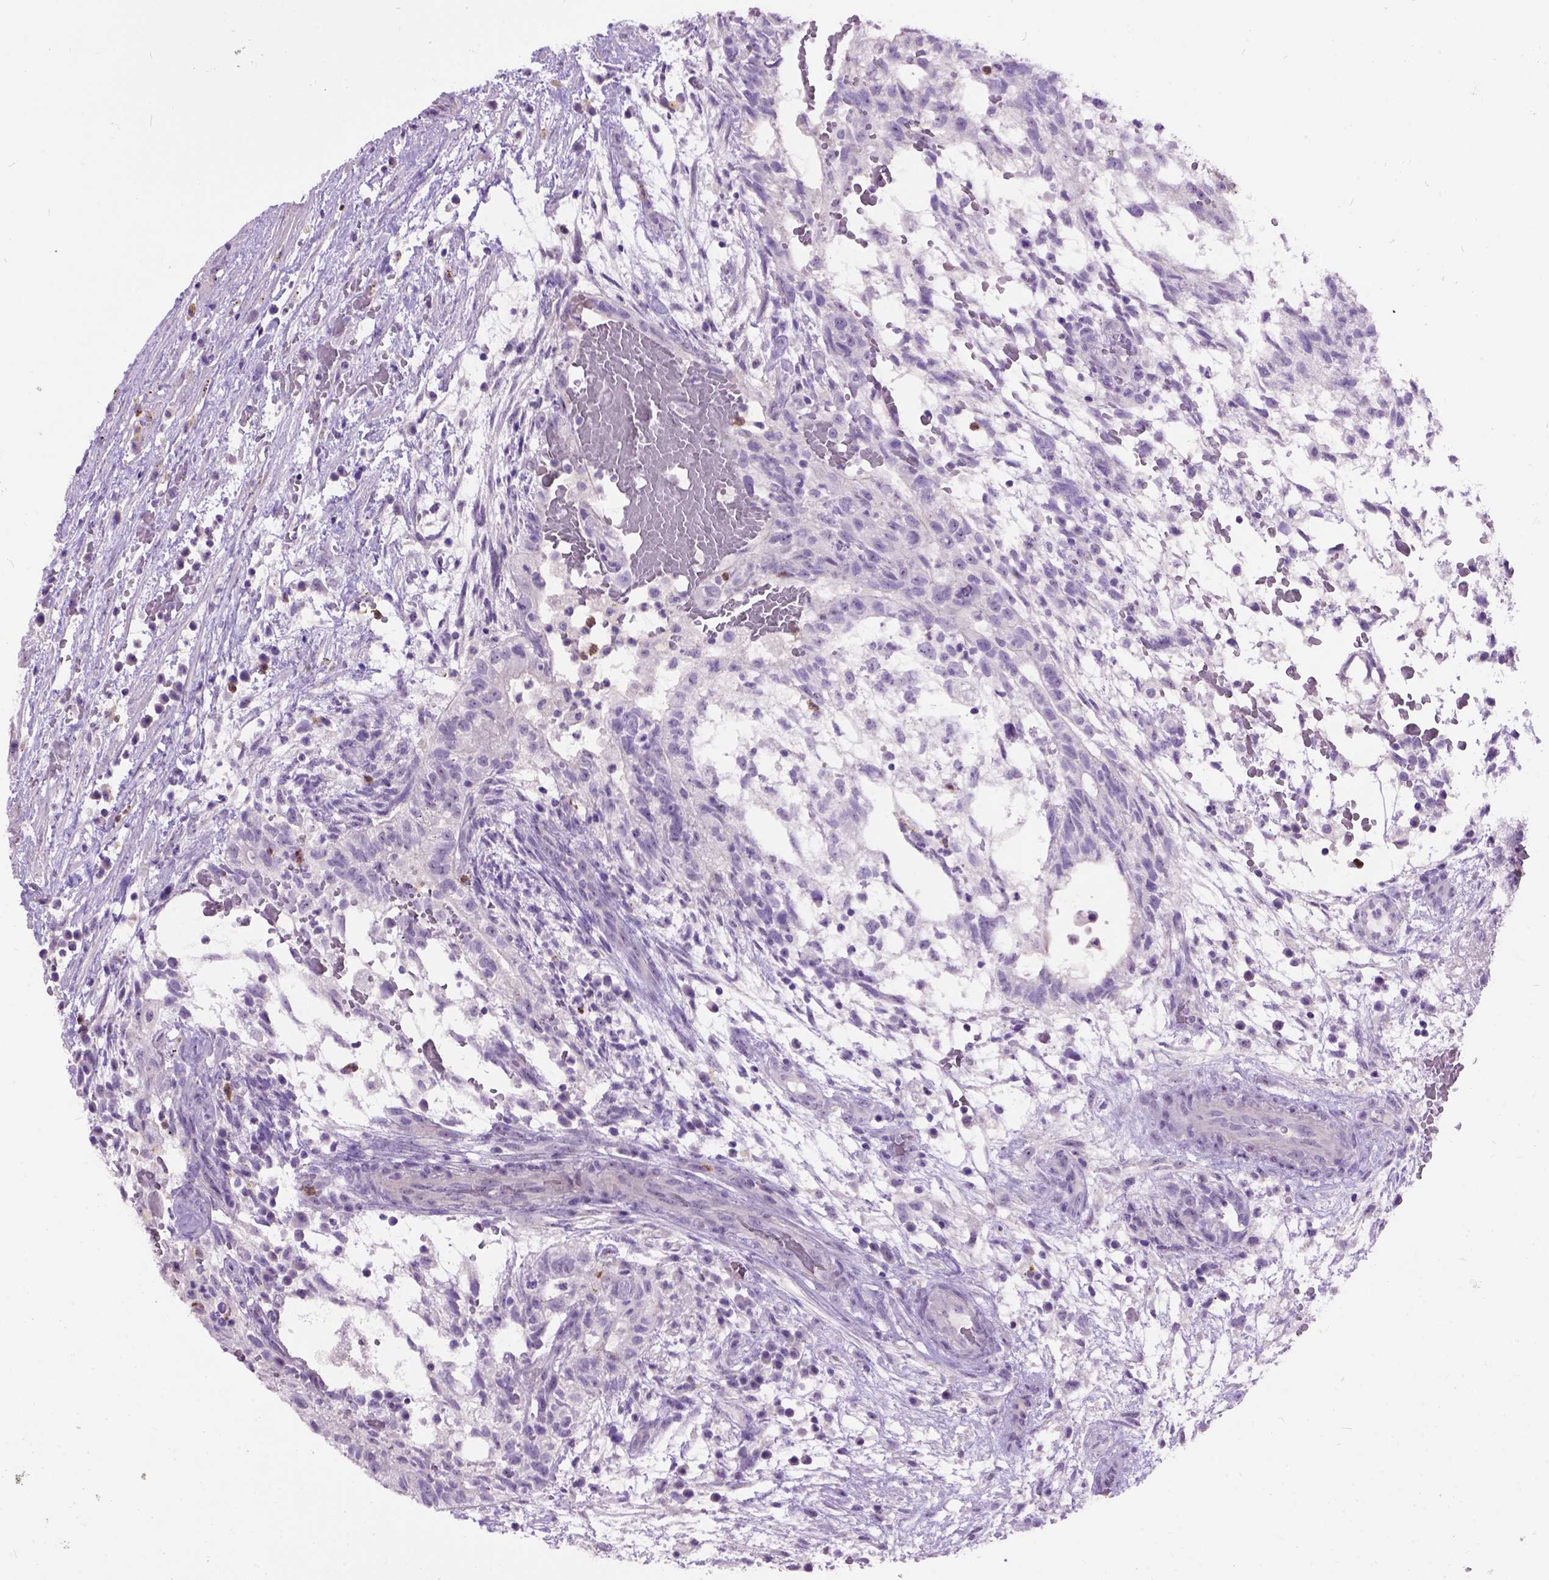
{"staining": {"intensity": "weak", "quantity": "<25%", "location": "cytoplasmic/membranous"}, "tissue": "testis cancer", "cell_type": "Tumor cells", "image_type": "cancer", "snomed": [{"axis": "morphology", "description": "Normal tissue, NOS"}, {"axis": "morphology", "description": "Carcinoma, Embryonal, NOS"}, {"axis": "topography", "description": "Testis"}], "caption": "IHC of human testis cancer reveals no positivity in tumor cells.", "gene": "MAPT", "patient": {"sex": "male", "age": 32}}